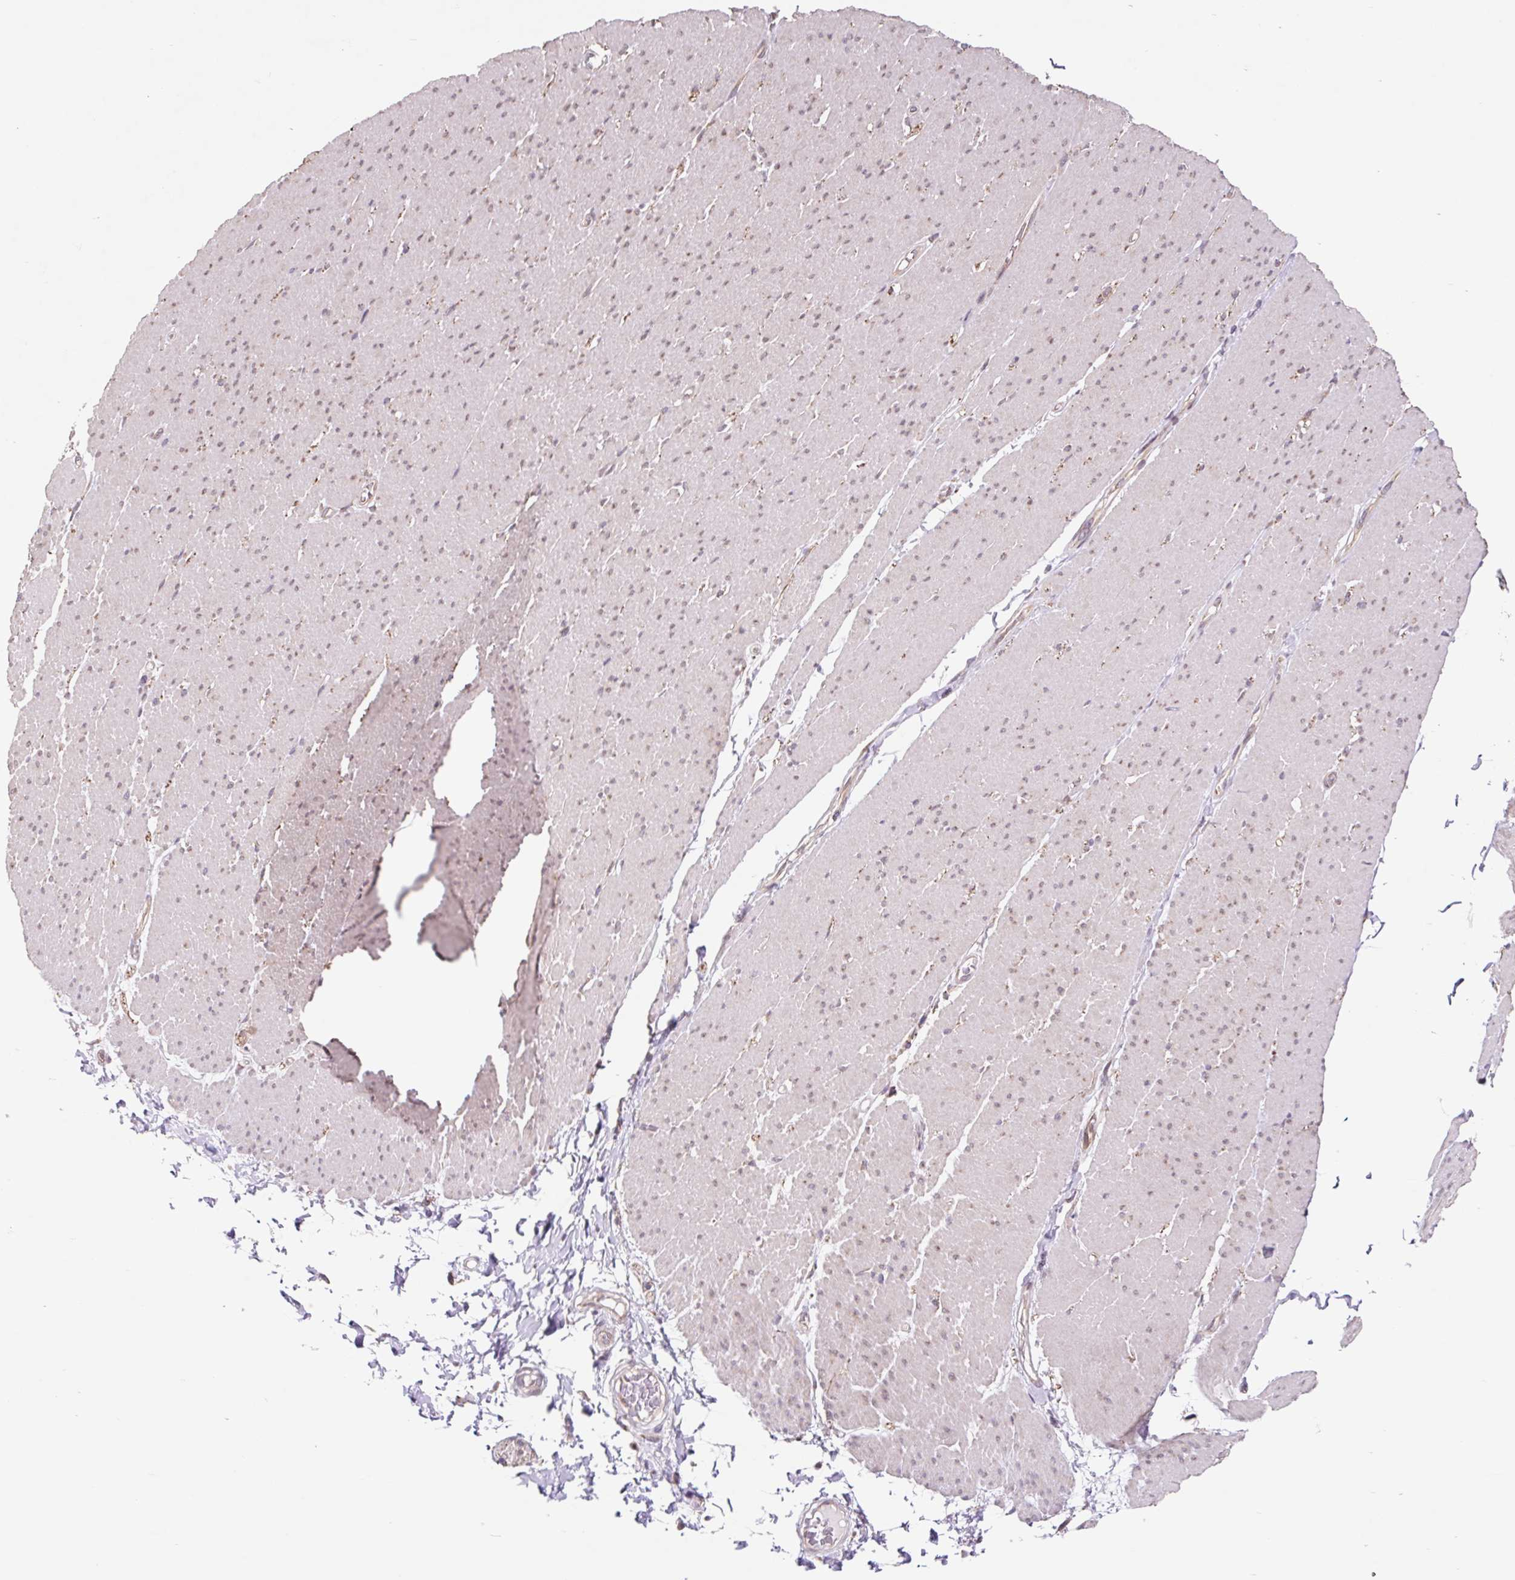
{"staining": {"intensity": "weak", "quantity": "<25%", "location": "nuclear"}, "tissue": "smooth muscle", "cell_type": "Smooth muscle cells", "image_type": "normal", "snomed": [{"axis": "morphology", "description": "Normal tissue, NOS"}, {"axis": "topography", "description": "Smooth muscle"}, {"axis": "topography", "description": "Rectum"}], "caption": "High magnification brightfield microscopy of unremarkable smooth muscle stained with DAB (3,3'-diaminobenzidine) (brown) and counterstained with hematoxylin (blue): smooth muscle cells show no significant expression. The staining is performed using DAB (3,3'-diaminobenzidine) brown chromogen with nuclei counter-stained in using hematoxylin.", "gene": "HFE", "patient": {"sex": "male", "age": 53}}